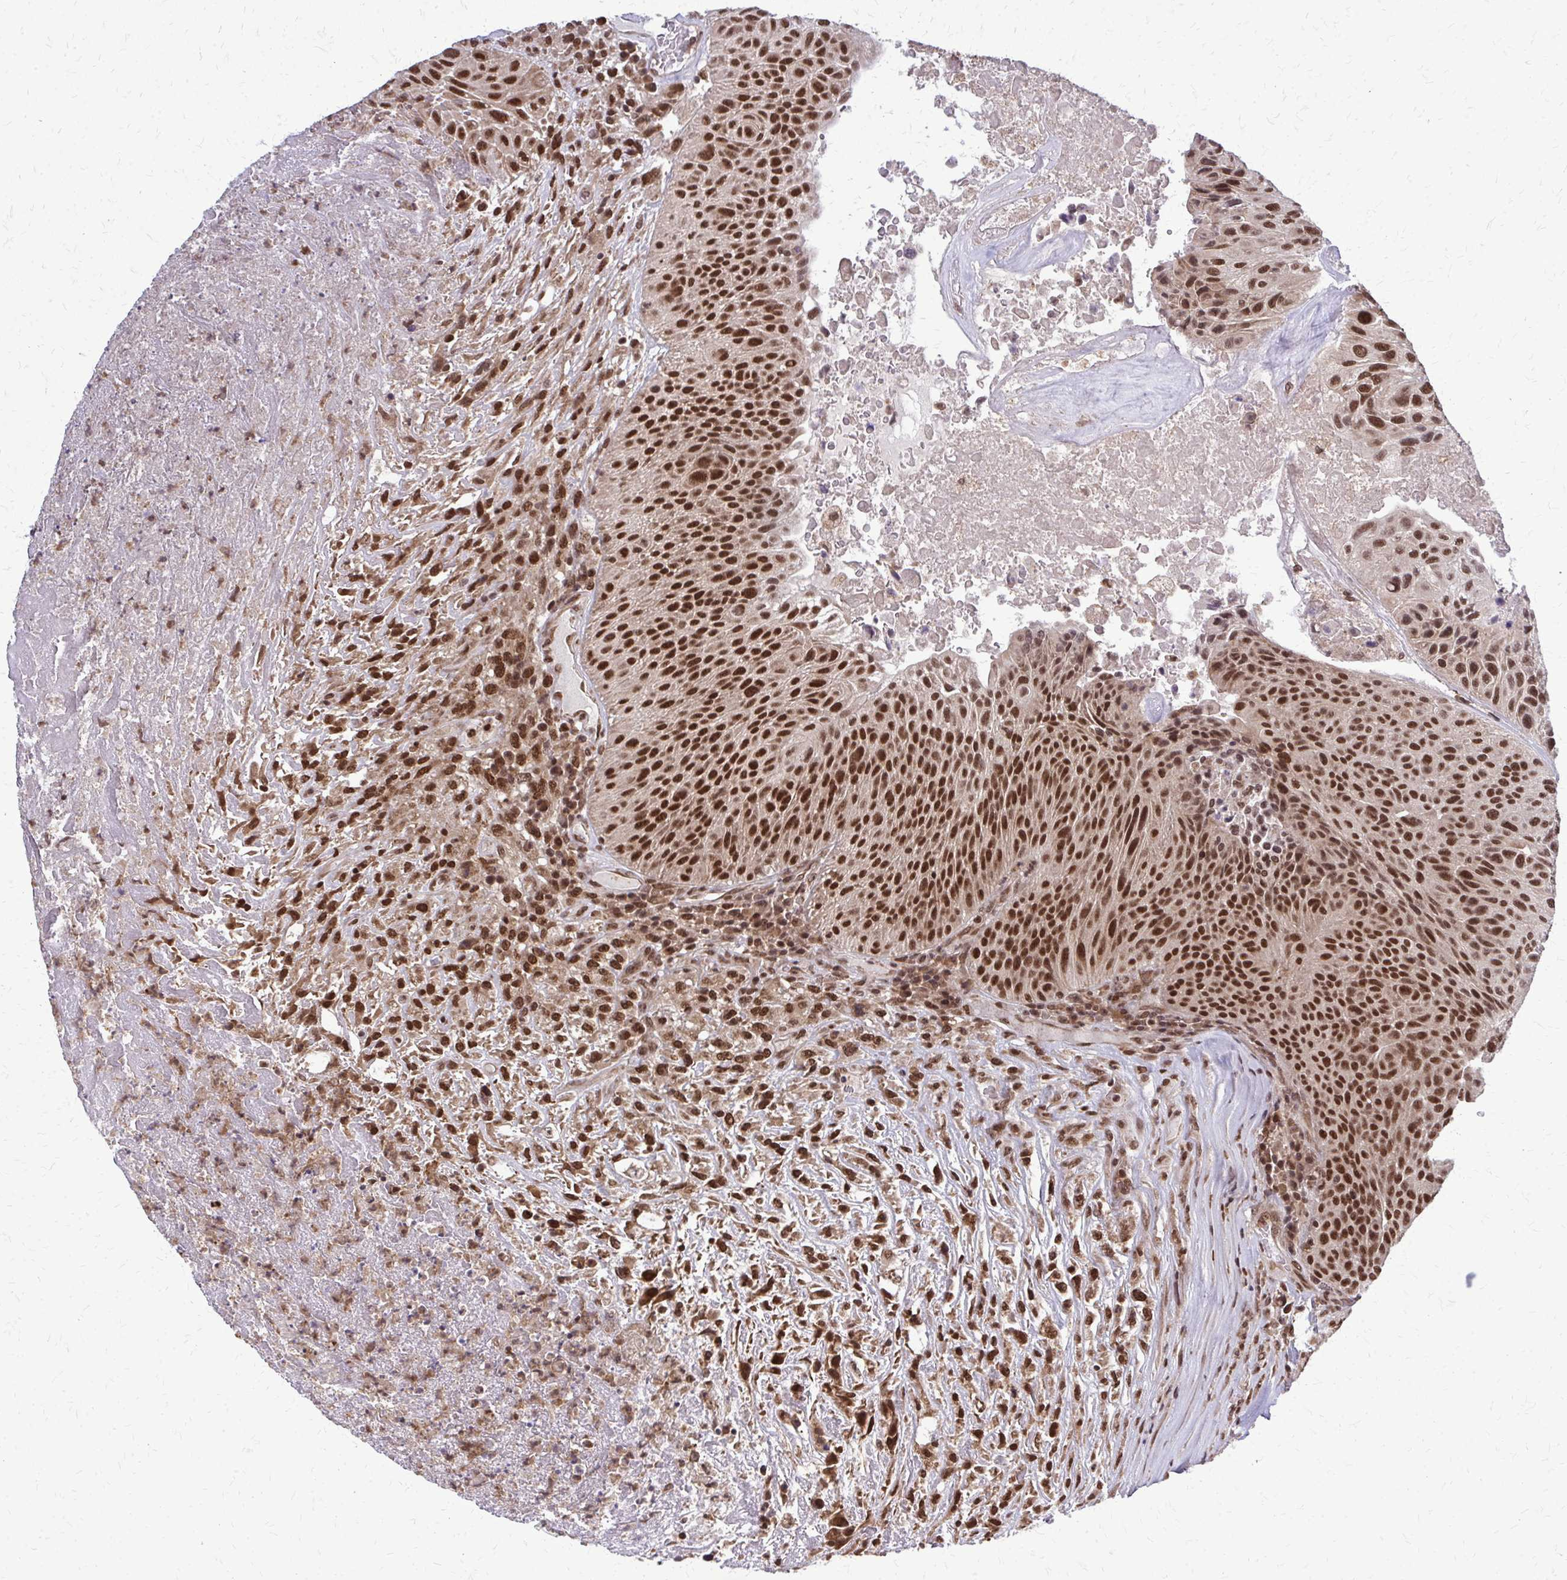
{"staining": {"intensity": "strong", "quantity": ">75%", "location": "nuclear"}, "tissue": "urothelial cancer", "cell_type": "Tumor cells", "image_type": "cancer", "snomed": [{"axis": "morphology", "description": "Urothelial carcinoma, High grade"}, {"axis": "topography", "description": "Urinary bladder"}], "caption": "Protein staining of urothelial cancer tissue demonstrates strong nuclear staining in approximately >75% of tumor cells. (brown staining indicates protein expression, while blue staining denotes nuclei).", "gene": "HDAC3", "patient": {"sex": "male", "age": 66}}